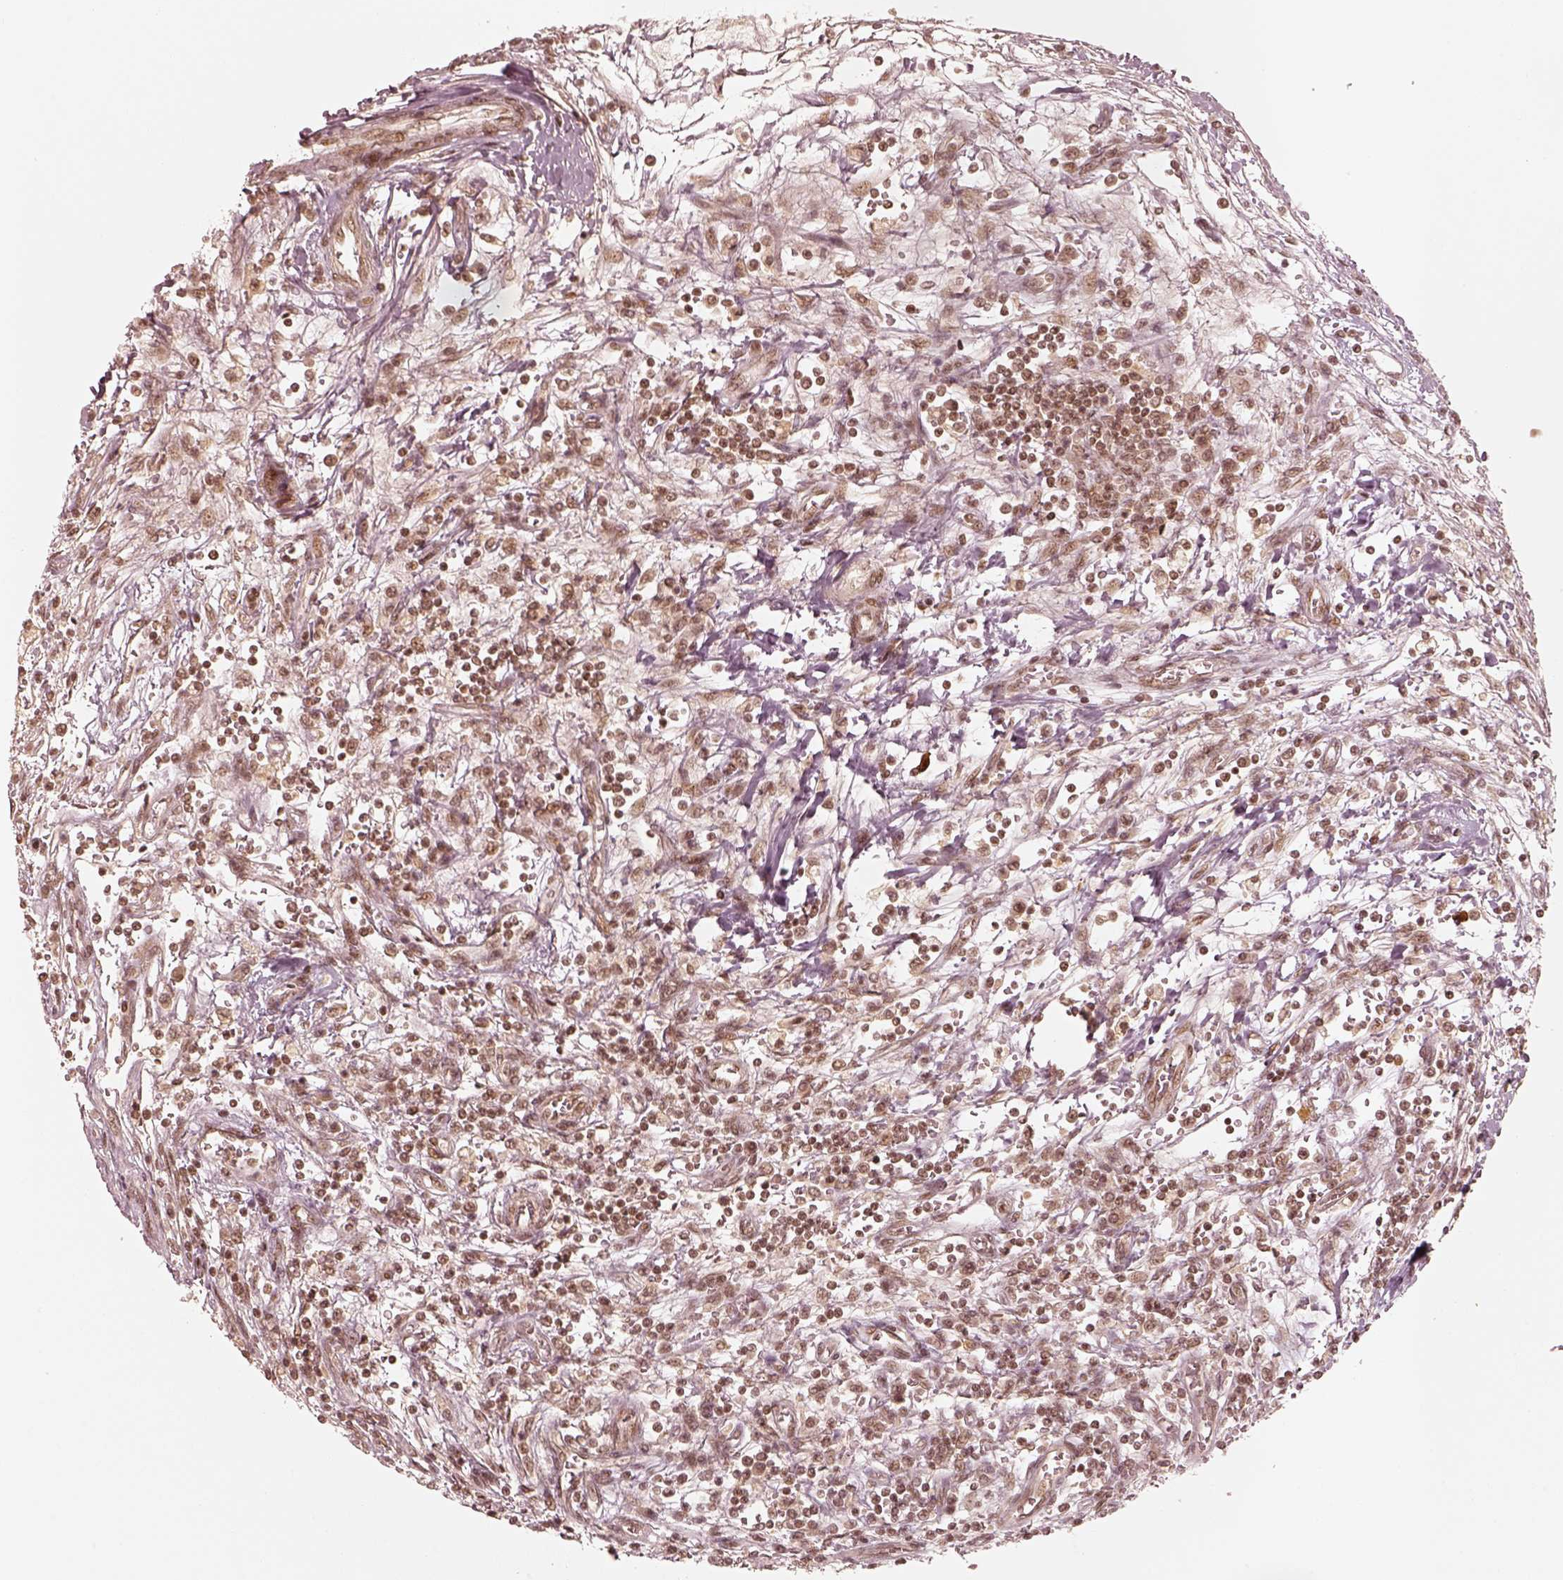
{"staining": {"intensity": "moderate", "quantity": ">75%", "location": "nuclear"}, "tissue": "testis cancer", "cell_type": "Tumor cells", "image_type": "cancer", "snomed": [{"axis": "morphology", "description": "Seminoma, NOS"}, {"axis": "topography", "description": "Testis"}], "caption": "Human testis seminoma stained for a protein (brown) demonstrates moderate nuclear positive positivity in approximately >75% of tumor cells.", "gene": "GMEB2", "patient": {"sex": "male", "age": 34}}